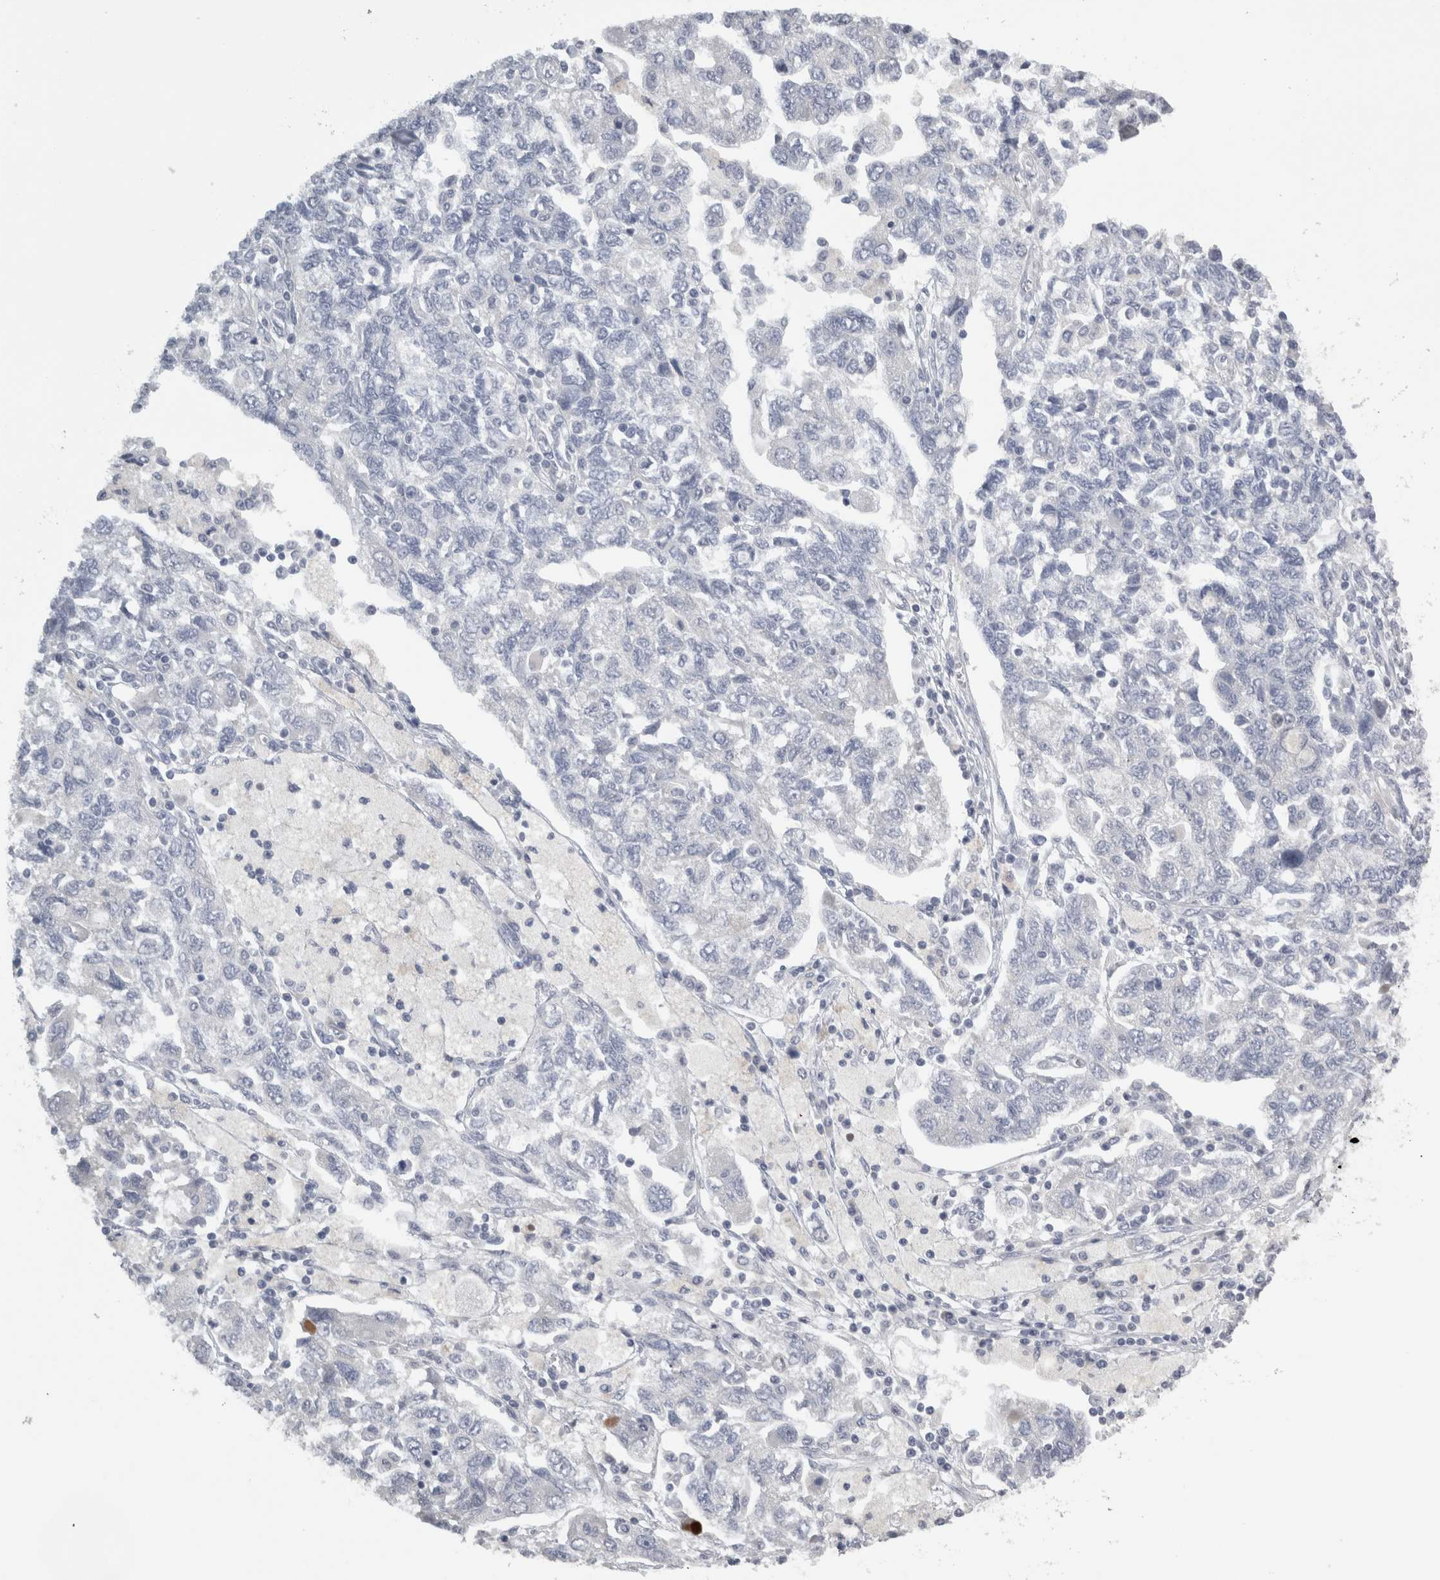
{"staining": {"intensity": "negative", "quantity": "none", "location": "none"}, "tissue": "ovarian cancer", "cell_type": "Tumor cells", "image_type": "cancer", "snomed": [{"axis": "morphology", "description": "Carcinoma, NOS"}, {"axis": "morphology", "description": "Cystadenocarcinoma, serous, NOS"}, {"axis": "topography", "description": "Ovary"}], "caption": "Tumor cells show no significant positivity in ovarian serous cystadenocarcinoma.", "gene": "TCAP", "patient": {"sex": "female", "age": 69}}